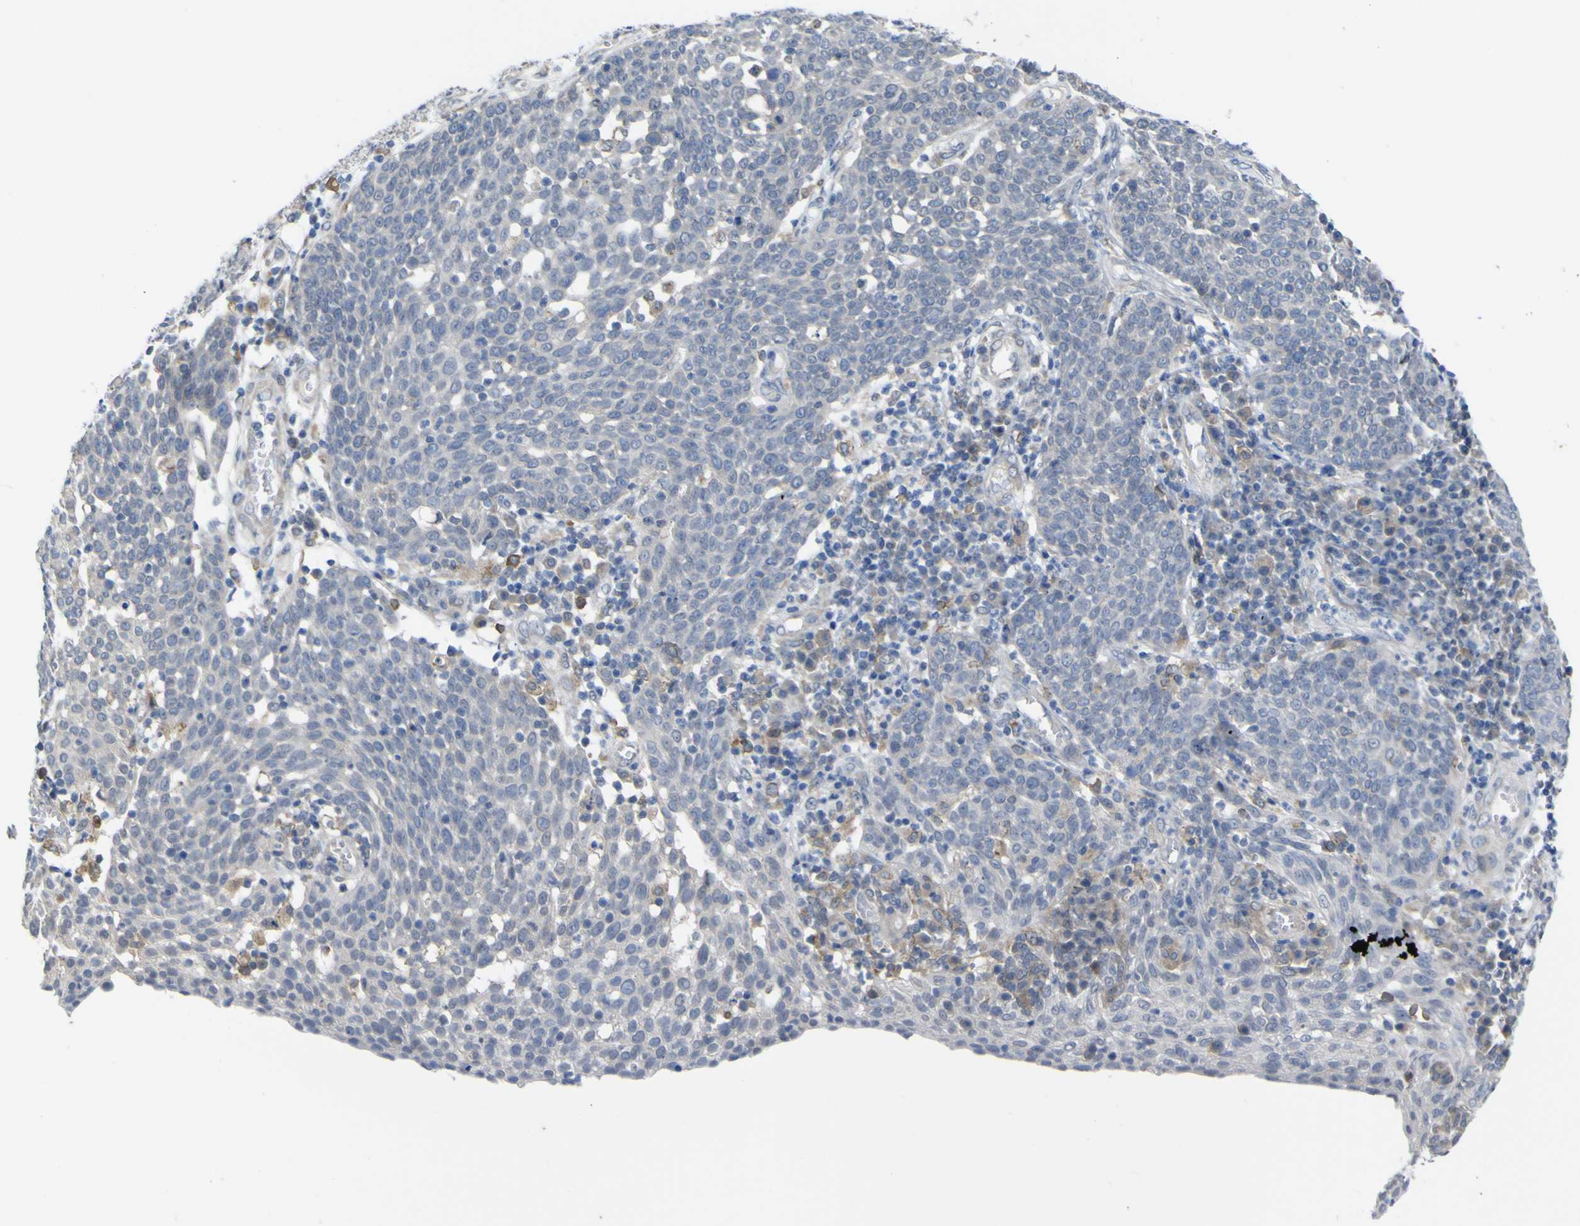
{"staining": {"intensity": "negative", "quantity": "none", "location": "none"}, "tissue": "cervical cancer", "cell_type": "Tumor cells", "image_type": "cancer", "snomed": [{"axis": "morphology", "description": "Squamous cell carcinoma, NOS"}, {"axis": "topography", "description": "Cervix"}], "caption": "IHC of human cervical cancer demonstrates no expression in tumor cells. (Stains: DAB IHC with hematoxylin counter stain, Microscopy: brightfield microscopy at high magnification).", "gene": "TNFRSF11A", "patient": {"sex": "female", "age": 34}}